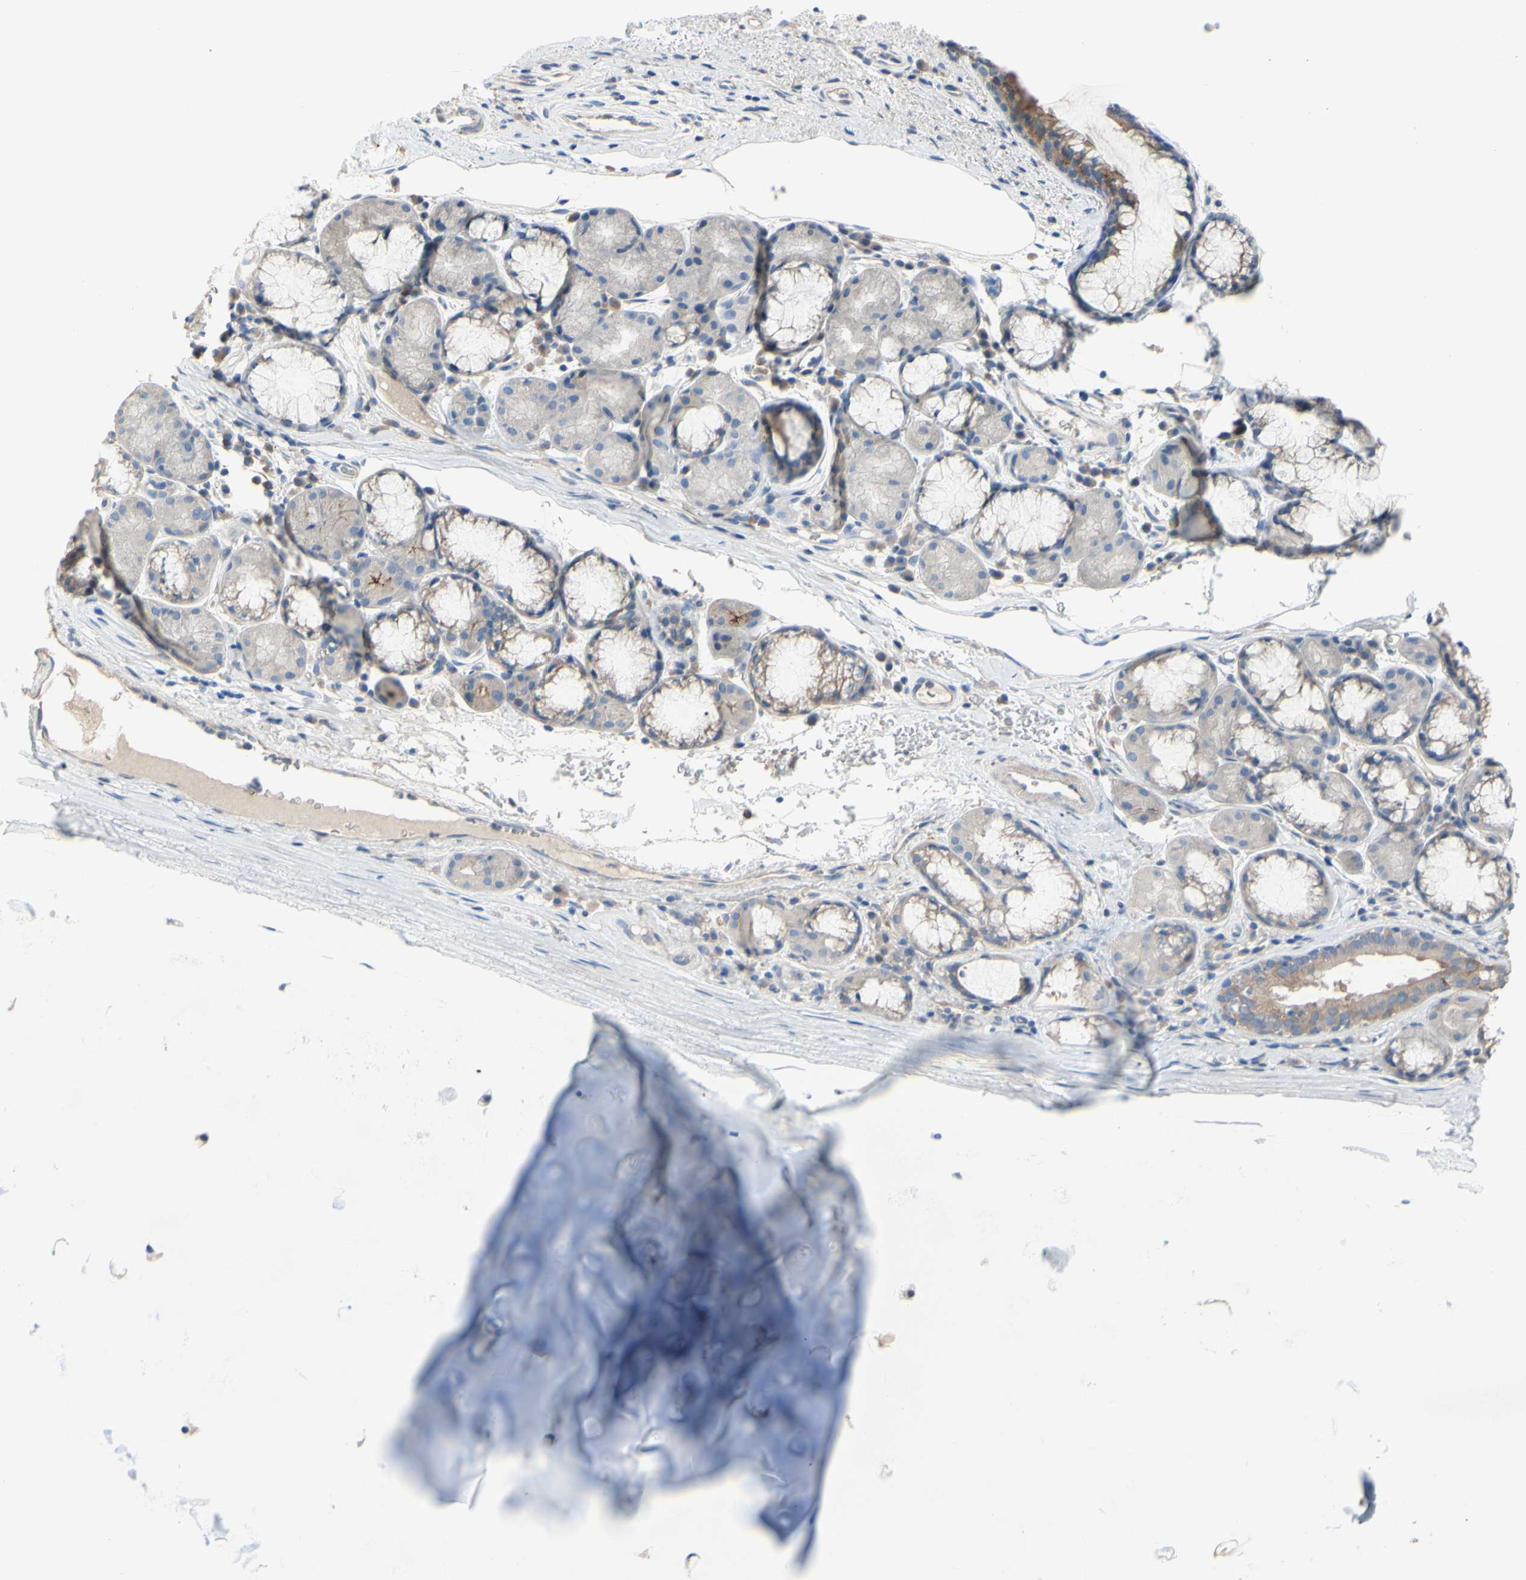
{"staining": {"intensity": "moderate", "quantity": ">75%", "location": "cytoplasmic/membranous"}, "tissue": "bronchus", "cell_type": "Respiratory epithelial cells", "image_type": "normal", "snomed": [{"axis": "morphology", "description": "Normal tissue, NOS"}, {"axis": "topography", "description": "Bronchus"}], "caption": "The micrograph displays staining of normal bronchus, revealing moderate cytoplasmic/membranous protein staining (brown color) within respiratory epithelial cells. (Stains: DAB in brown, nuclei in blue, Microscopy: brightfield microscopy at high magnification).", "gene": "TMEM59L", "patient": {"sex": "female", "age": 54}}